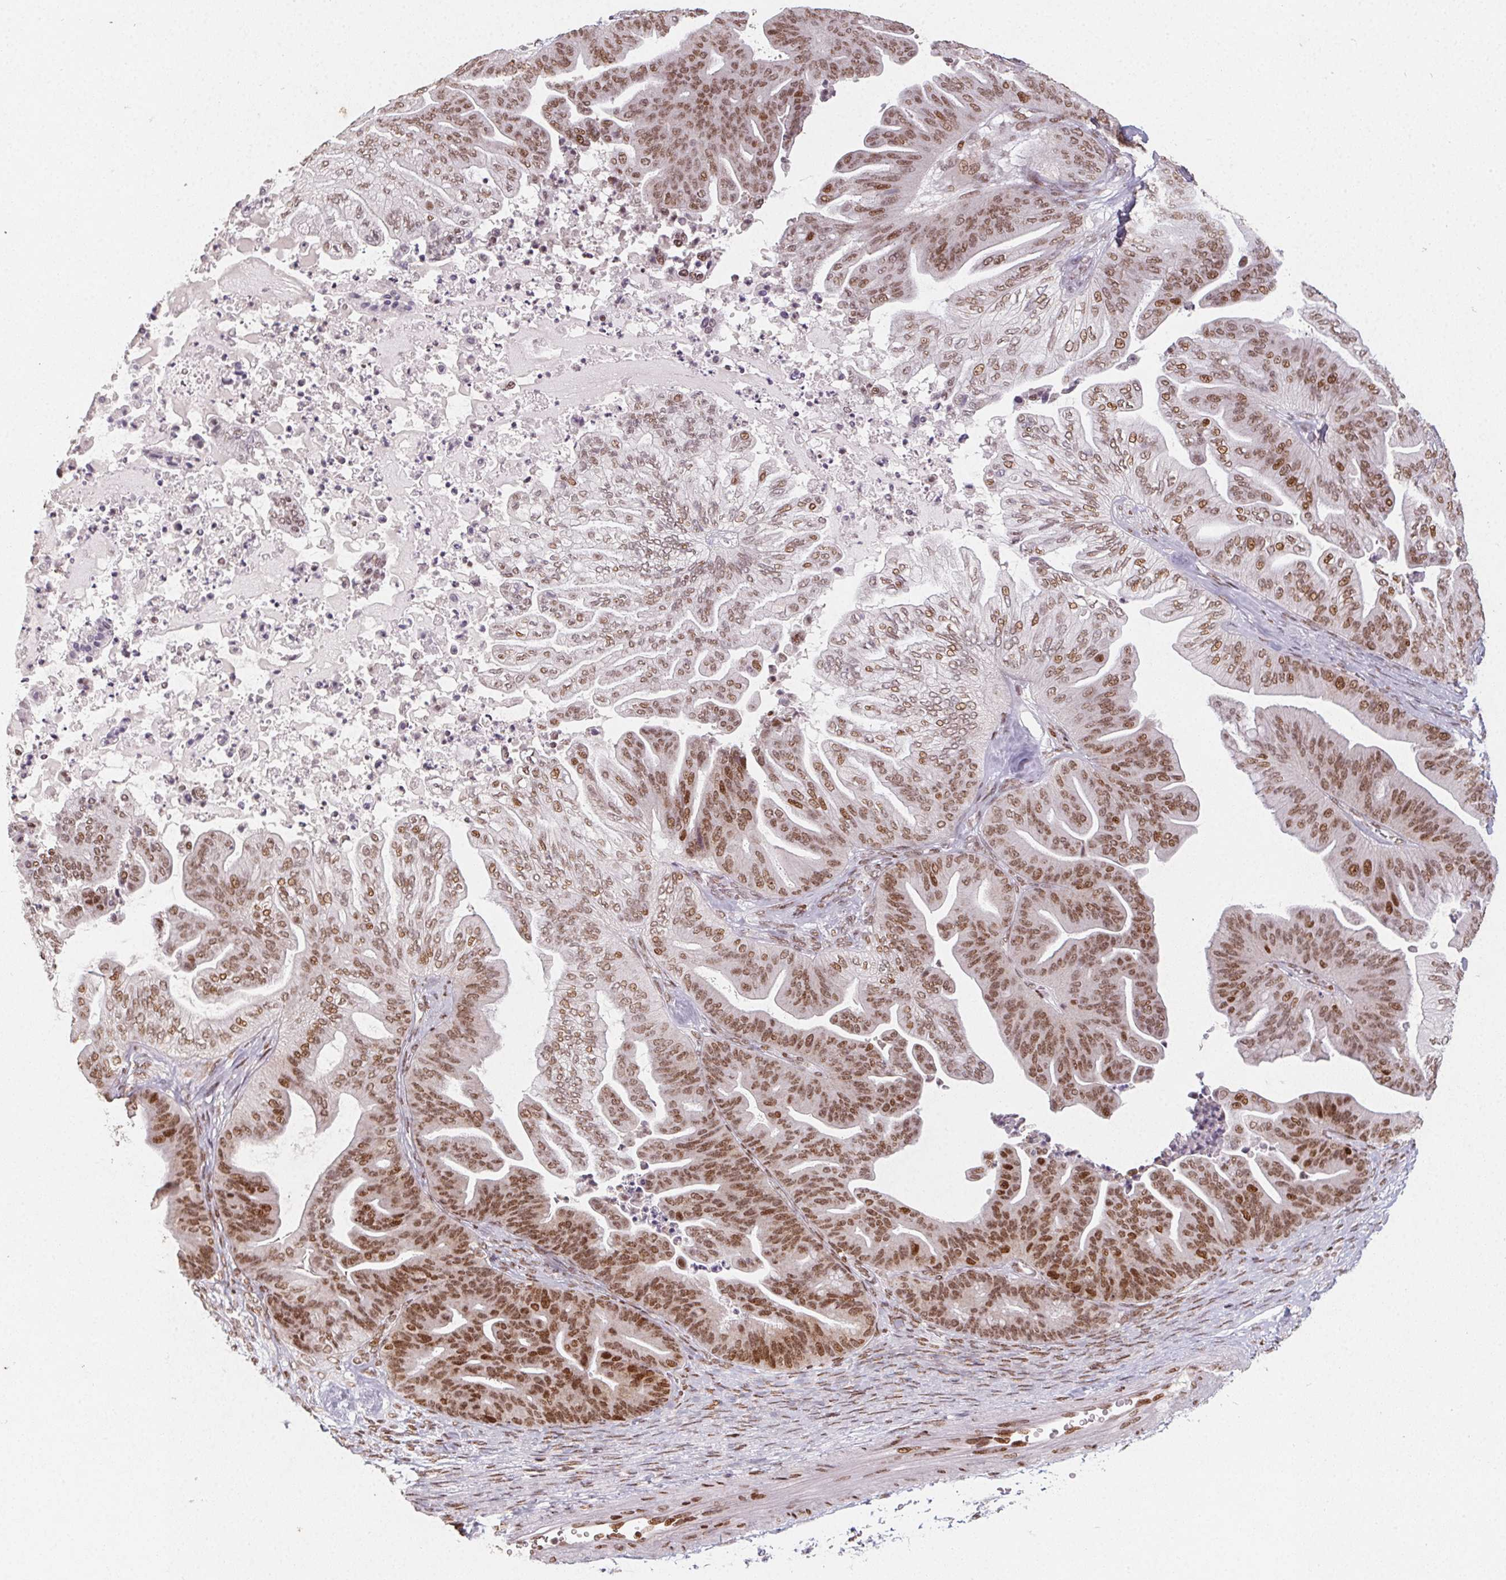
{"staining": {"intensity": "strong", "quantity": ">75%", "location": "nuclear"}, "tissue": "ovarian cancer", "cell_type": "Tumor cells", "image_type": "cancer", "snomed": [{"axis": "morphology", "description": "Cystadenocarcinoma, mucinous, NOS"}, {"axis": "topography", "description": "Ovary"}], "caption": "An image of ovarian mucinous cystadenocarcinoma stained for a protein displays strong nuclear brown staining in tumor cells. (Brightfield microscopy of DAB IHC at high magnification).", "gene": "KMT2A", "patient": {"sex": "female", "age": 67}}